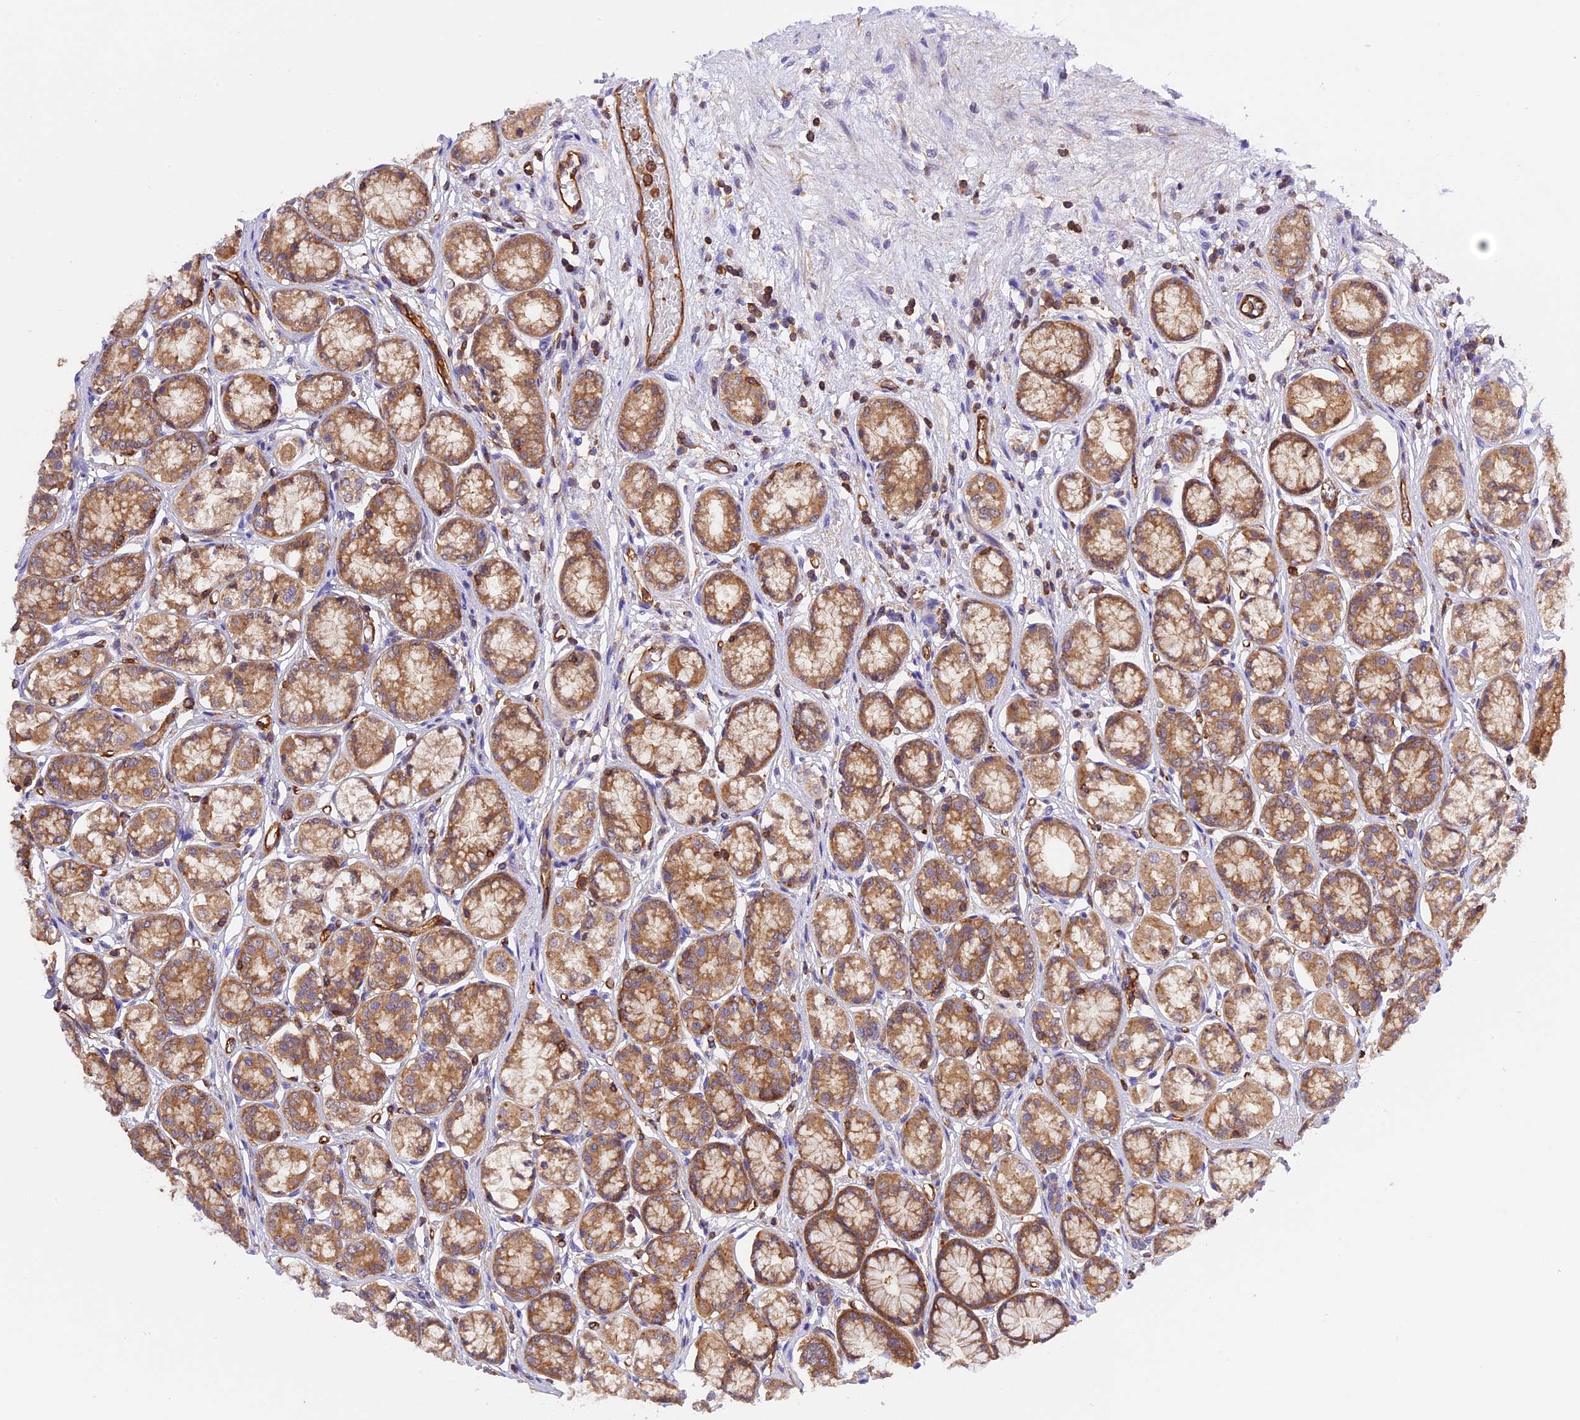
{"staining": {"intensity": "strong", "quantity": ">75%", "location": "cytoplasmic/membranous,nuclear"}, "tissue": "stomach", "cell_type": "Glandular cells", "image_type": "normal", "snomed": [{"axis": "morphology", "description": "Normal tissue, NOS"}, {"axis": "morphology", "description": "Adenocarcinoma, NOS"}, {"axis": "morphology", "description": "Adenocarcinoma, High grade"}, {"axis": "topography", "description": "Stomach, upper"}, {"axis": "topography", "description": "Stomach"}], "caption": "Normal stomach was stained to show a protein in brown. There is high levels of strong cytoplasmic/membranous,nuclear expression in about >75% of glandular cells. The staining is performed using DAB brown chromogen to label protein expression. The nuclei are counter-stained blue using hematoxylin.", "gene": "C5orf22", "patient": {"sex": "female", "age": 65}}